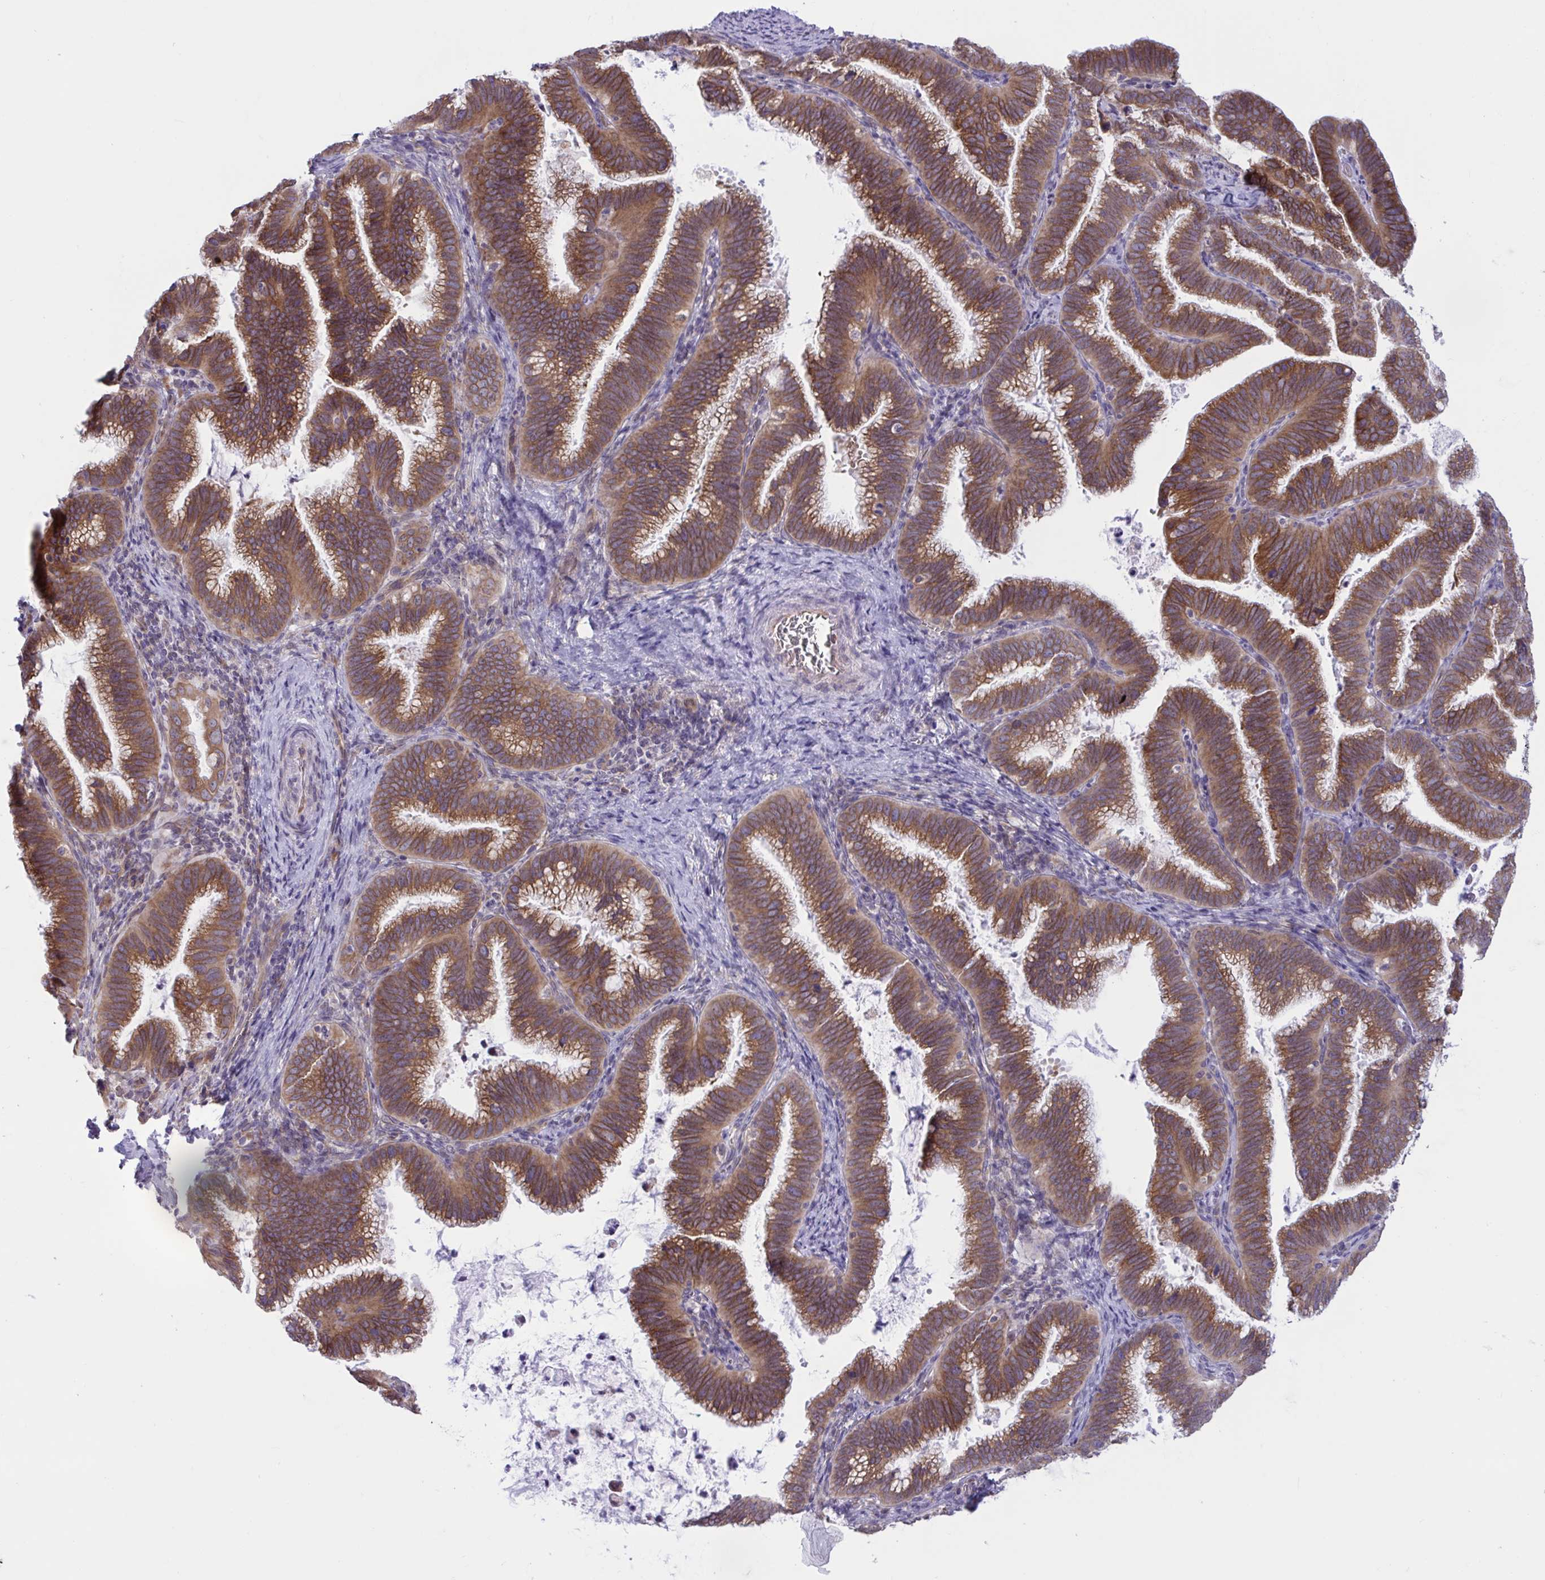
{"staining": {"intensity": "moderate", "quantity": ">75%", "location": "cytoplasmic/membranous"}, "tissue": "cervical cancer", "cell_type": "Tumor cells", "image_type": "cancer", "snomed": [{"axis": "morphology", "description": "Adenocarcinoma, NOS"}, {"axis": "topography", "description": "Cervix"}], "caption": "Protein expression analysis of cervical cancer (adenocarcinoma) shows moderate cytoplasmic/membranous positivity in approximately >75% of tumor cells. (DAB = brown stain, brightfield microscopy at high magnification).", "gene": "CAMLG", "patient": {"sex": "female", "age": 61}}